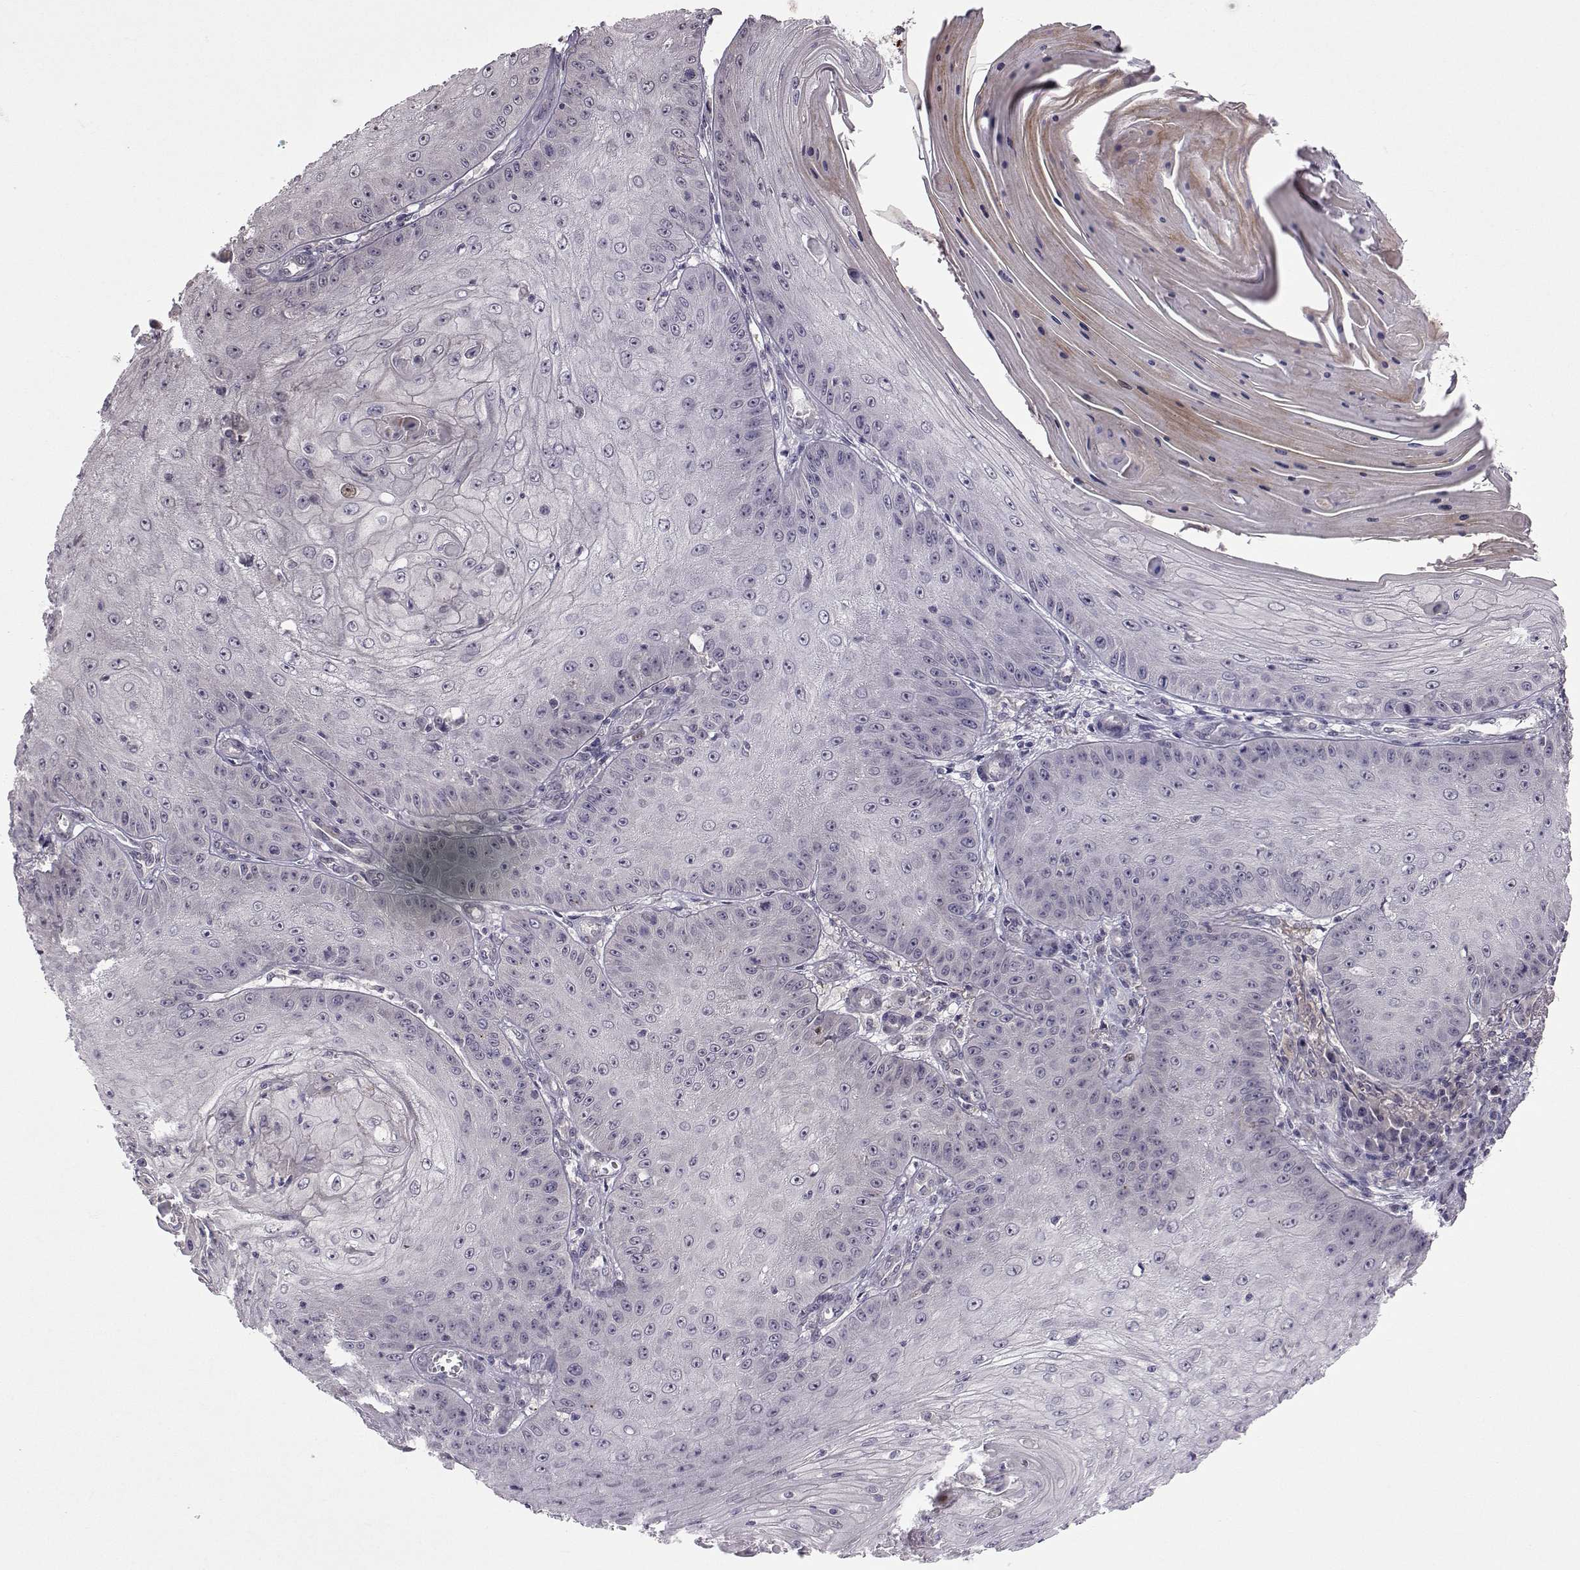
{"staining": {"intensity": "negative", "quantity": "none", "location": "none"}, "tissue": "skin cancer", "cell_type": "Tumor cells", "image_type": "cancer", "snomed": [{"axis": "morphology", "description": "Squamous cell carcinoma, NOS"}, {"axis": "topography", "description": "Skin"}], "caption": "Immunohistochemistry of human skin cancer demonstrates no positivity in tumor cells.", "gene": "SLC6A3", "patient": {"sex": "male", "age": 70}}